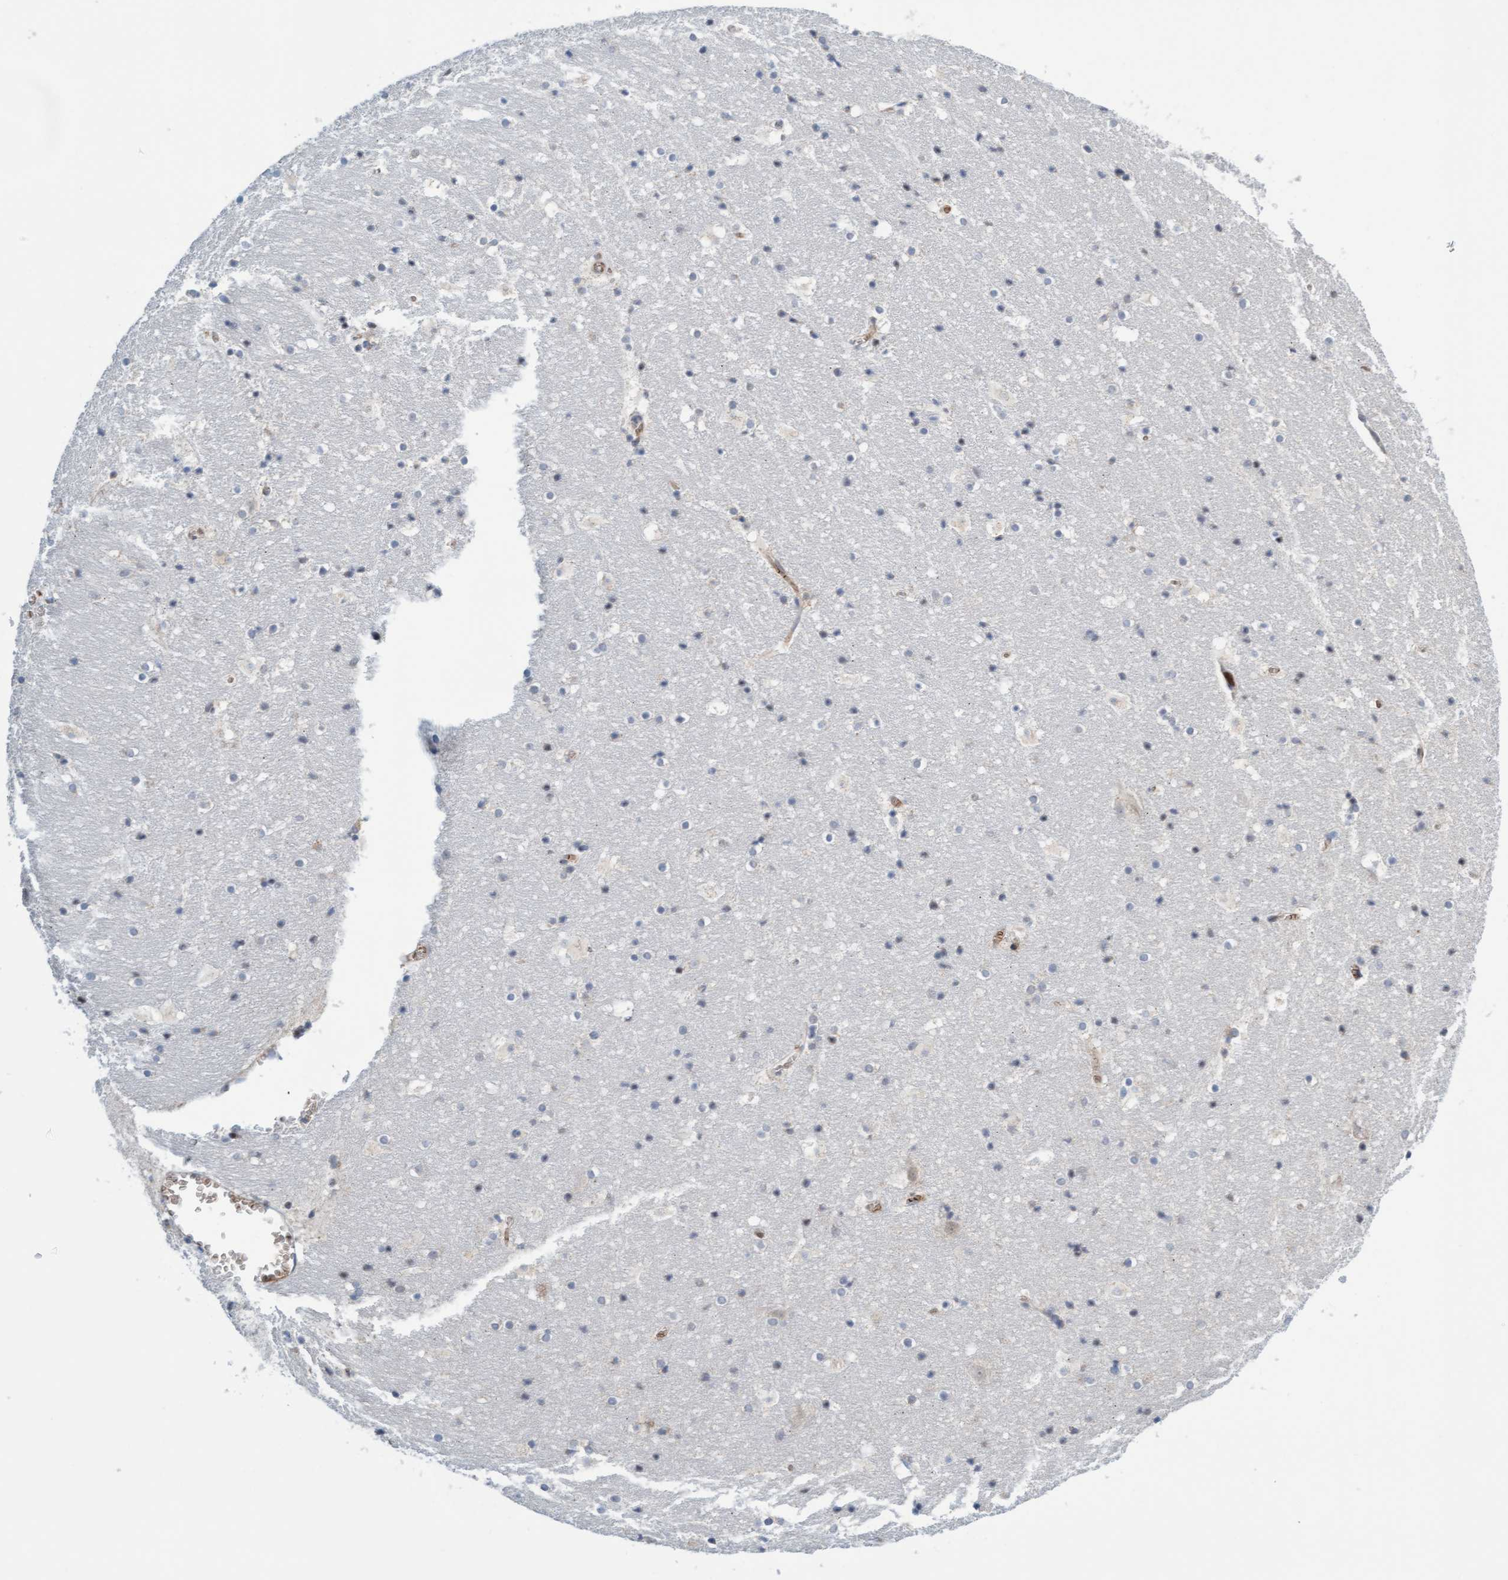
{"staining": {"intensity": "weak", "quantity": "<25%", "location": "cytoplasmic/membranous"}, "tissue": "hippocampus", "cell_type": "Glial cells", "image_type": "normal", "snomed": [{"axis": "morphology", "description": "Normal tissue, NOS"}, {"axis": "topography", "description": "Hippocampus"}], "caption": "Immunohistochemical staining of unremarkable hippocampus shows no significant staining in glial cells. Brightfield microscopy of immunohistochemistry stained with DAB (3,3'-diaminobenzidine) (brown) and hematoxylin (blue), captured at high magnification.", "gene": "EIF4EBP1", "patient": {"sex": "male", "age": 45}}